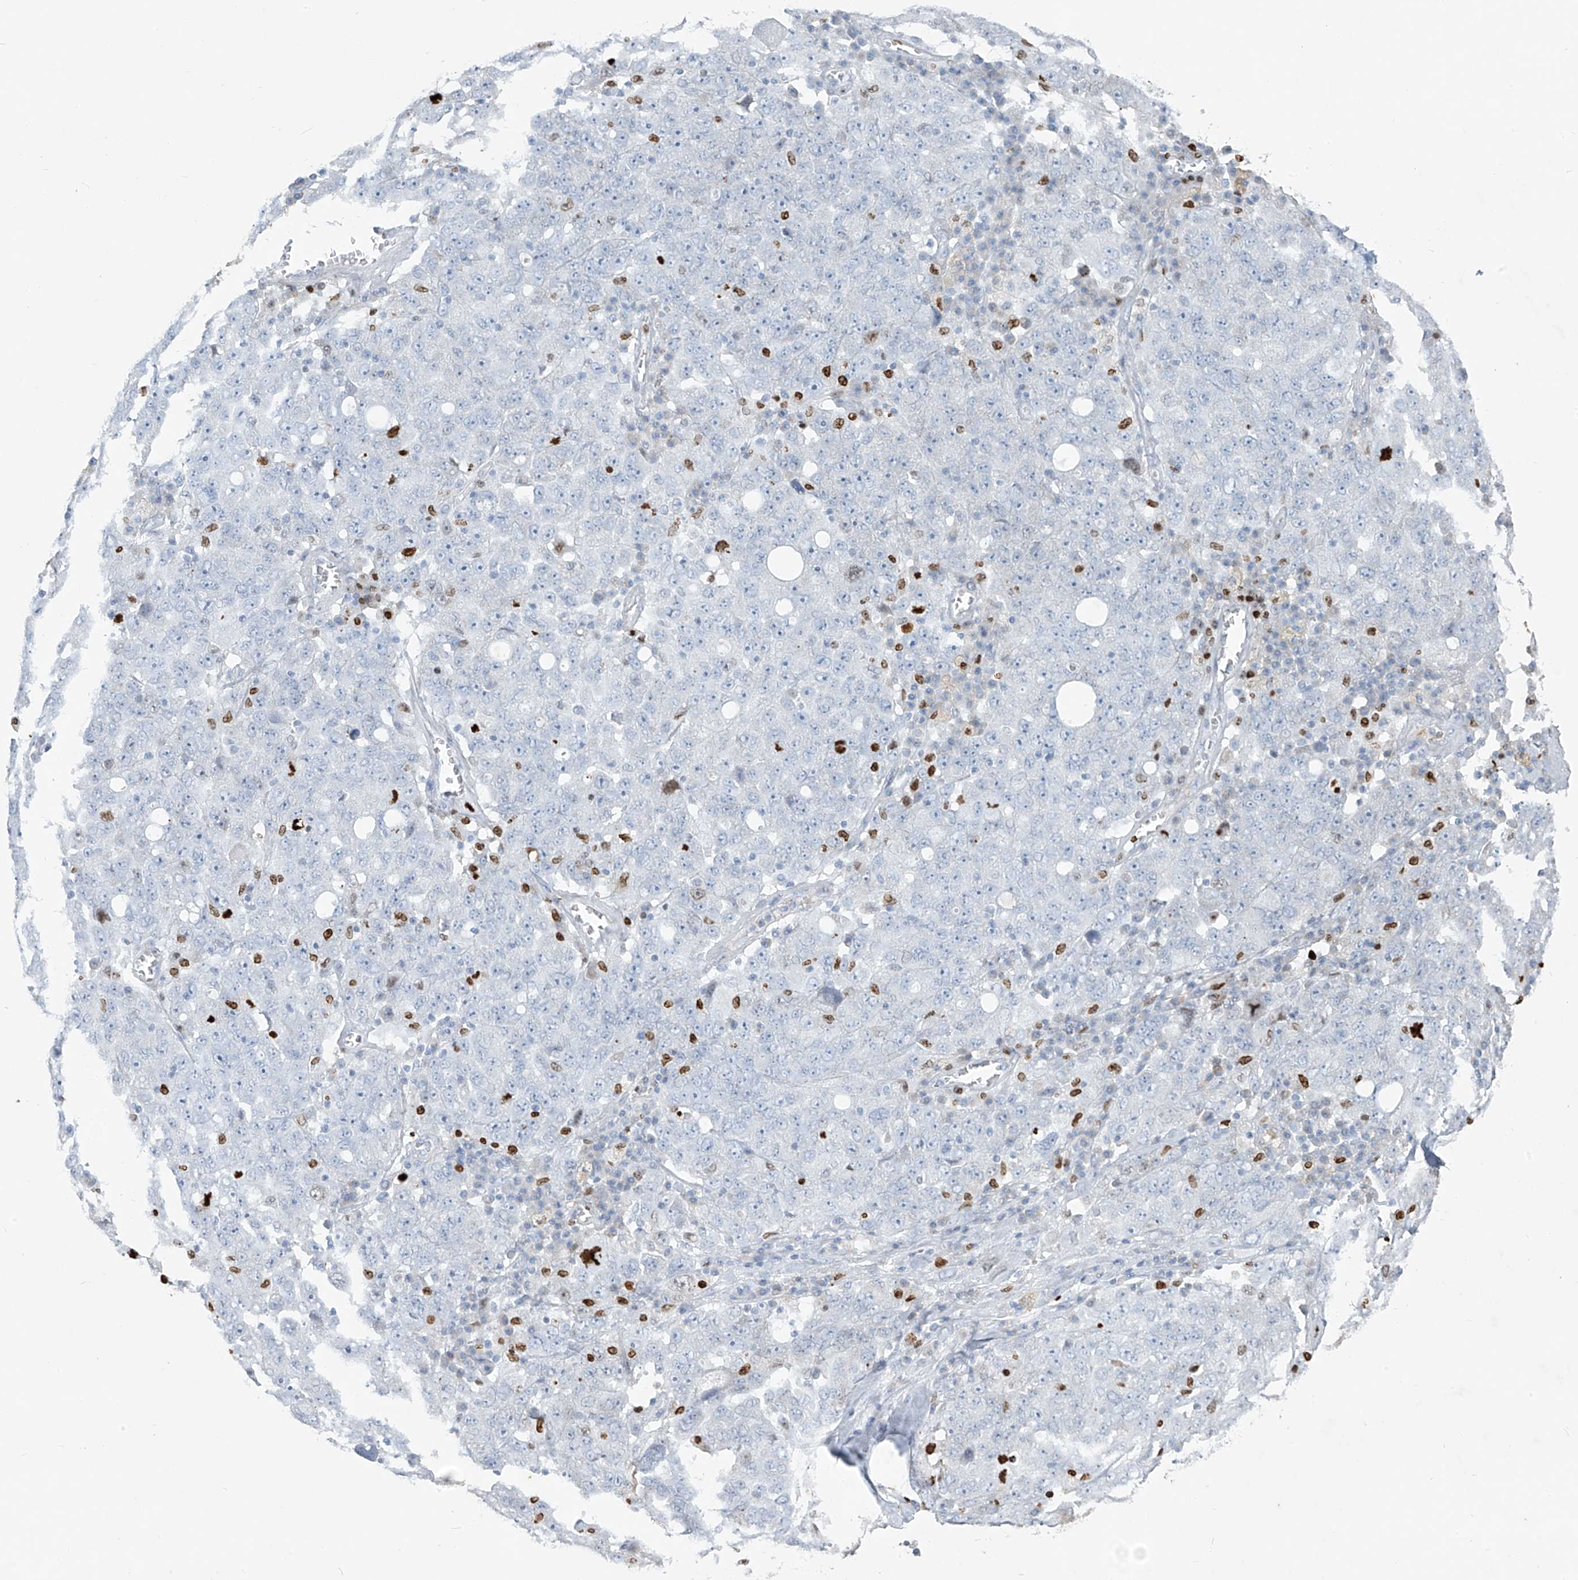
{"staining": {"intensity": "negative", "quantity": "none", "location": "none"}, "tissue": "ovarian cancer", "cell_type": "Tumor cells", "image_type": "cancer", "snomed": [{"axis": "morphology", "description": "Carcinoma, endometroid"}, {"axis": "topography", "description": "Ovary"}], "caption": "This is a image of IHC staining of ovarian cancer, which shows no staining in tumor cells. (Immunohistochemistry (ihc), brightfield microscopy, high magnification).", "gene": "CX3CR1", "patient": {"sex": "female", "age": 62}}